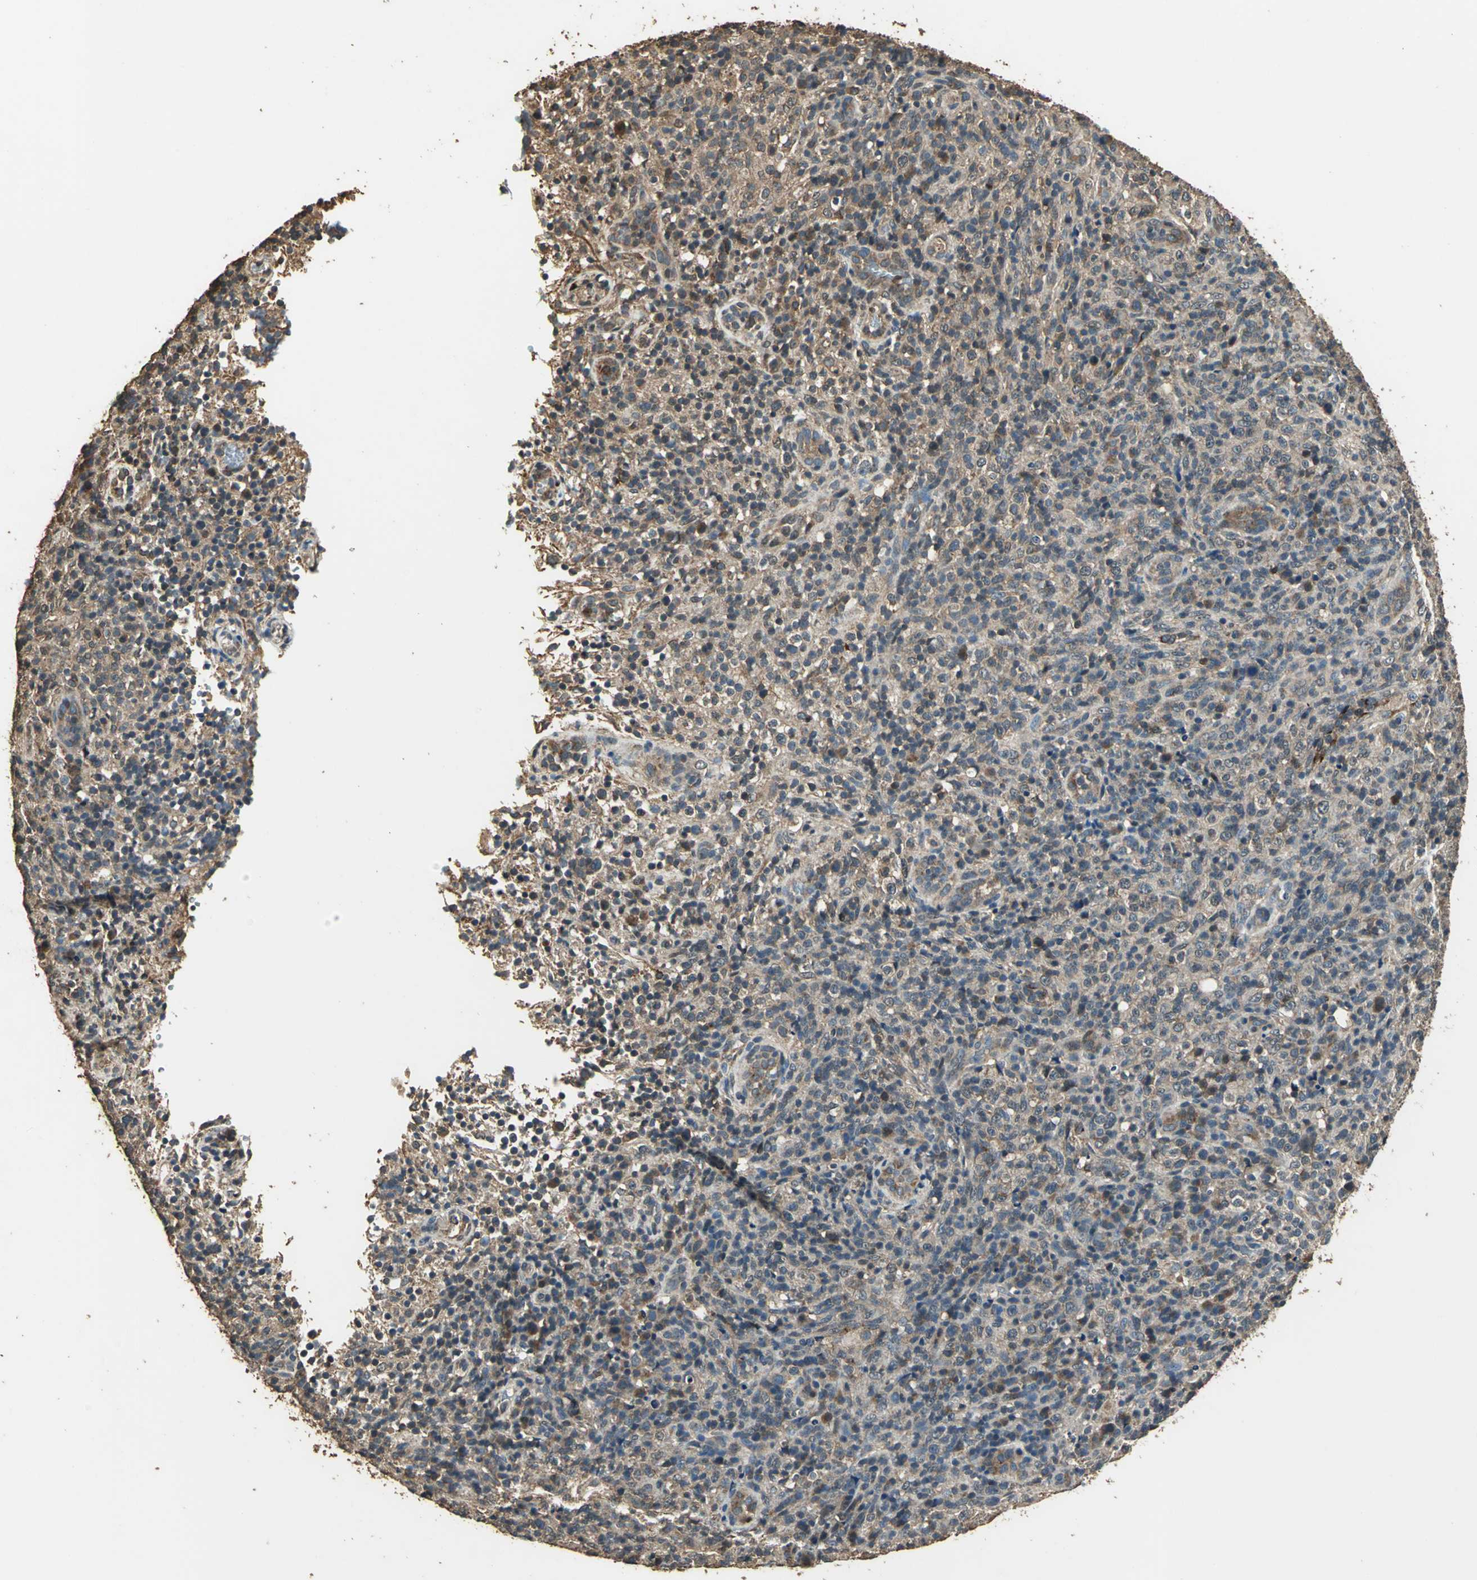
{"staining": {"intensity": "weak", "quantity": ">75%", "location": "cytoplasmic/membranous"}, "tissue": "lymphoma", "cell_type": "Tumor cells", "image_type": "cancer", "snomed": [{"axis": "morphology", "description": "Malignant lymphoma, non-Hodgkin's type, High grade"}, {"axis": "topography", "description": "Lymph node"}], "caption": "High-grade malignant lymphoma, non-Hodgkin's type tissue exhibits weak cytoplasmic/membranous staining in about >75% of tumor cells", "gene": "TMPRSS4", "patient": {"sex": "female", "age": 76}}